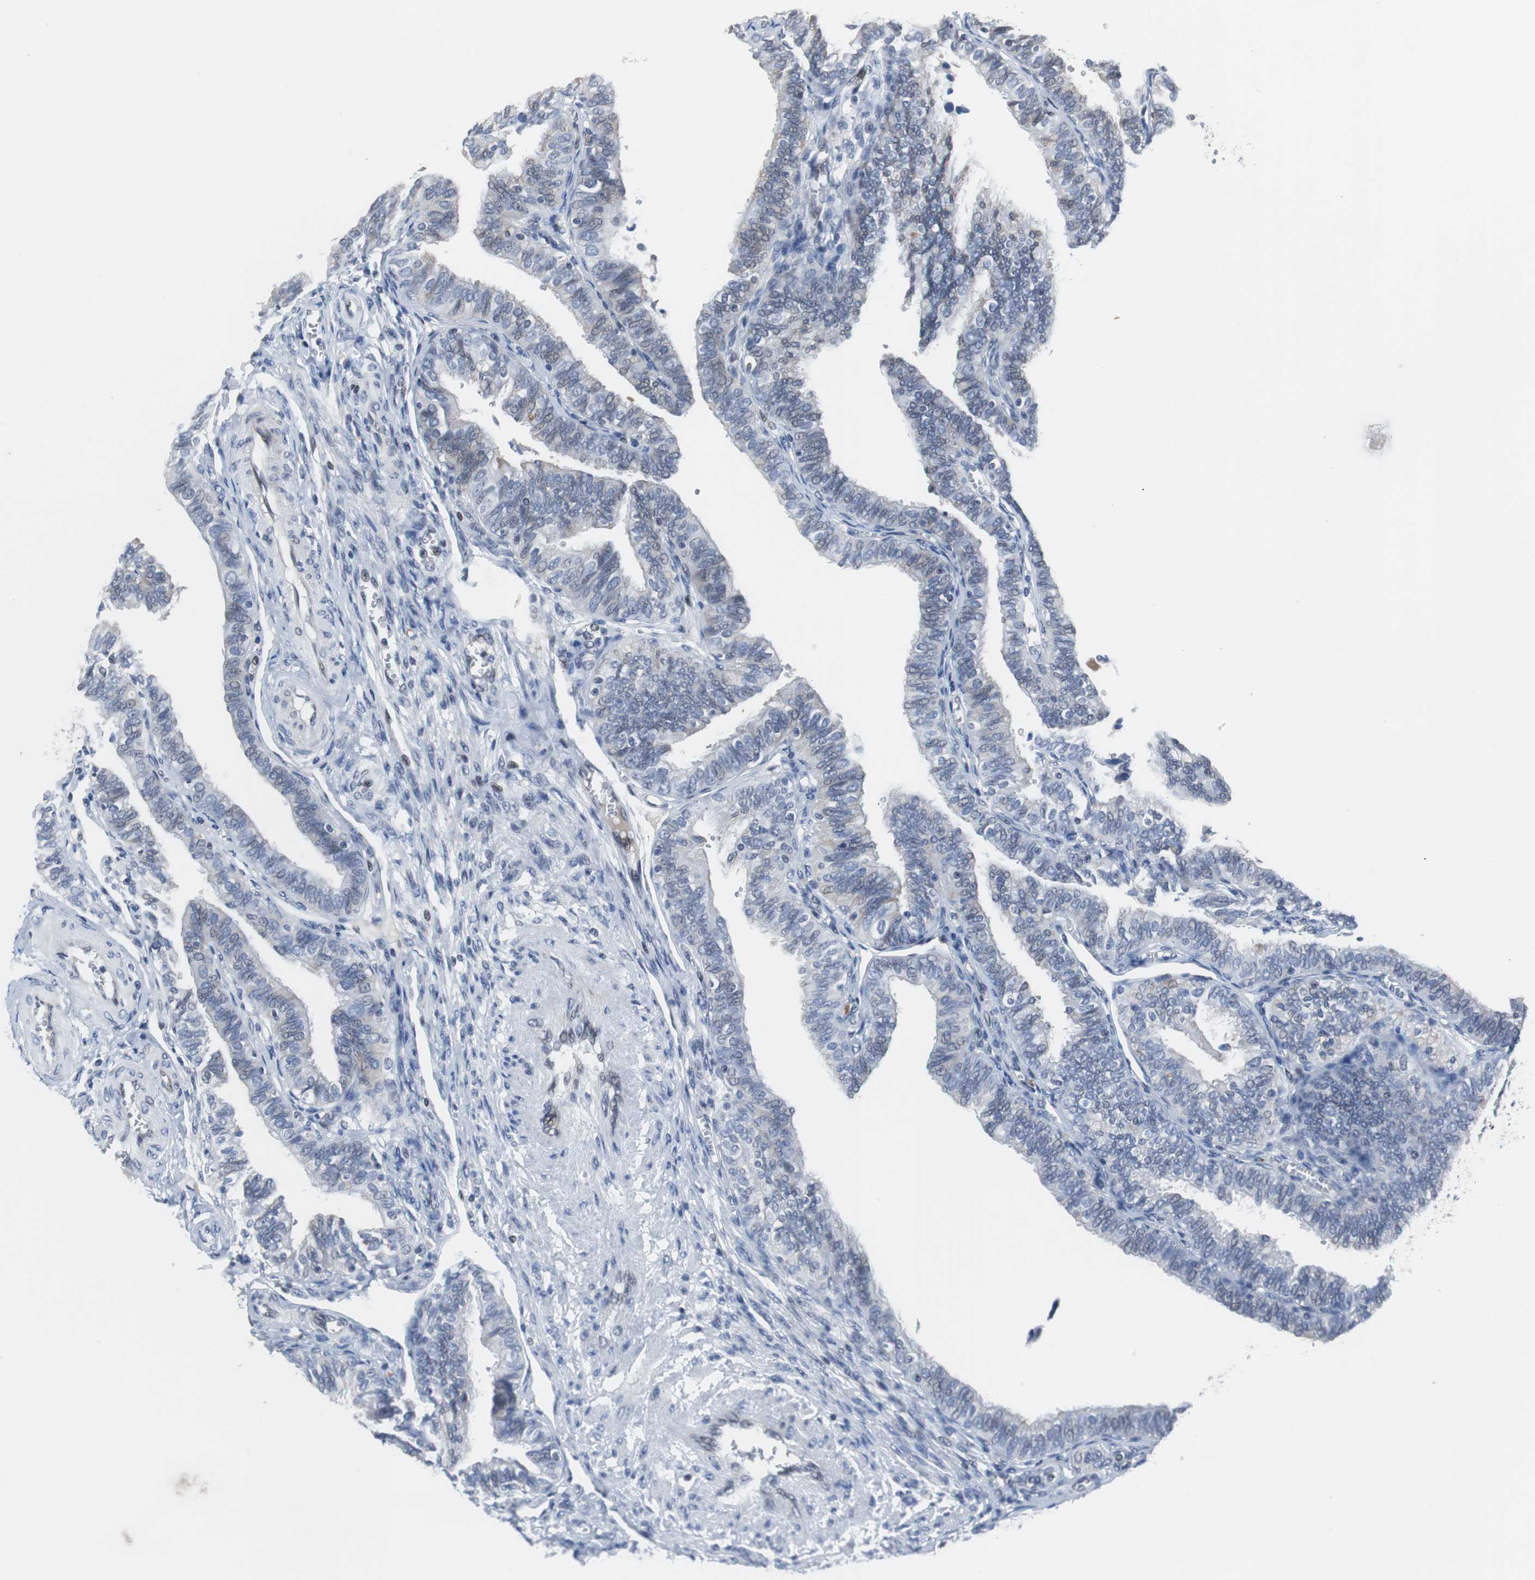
{"staining": {"intensity": "weak", "quantity": "<25%", "location": "cytoplasmic/membranous,nuclear"}, "tissue": "fallopian tube", "cell_type": "Glandular cells", "image_type": "normal", "snomed": [{"axis": "morphology", "description": "Normal tissue, NOS"}, {"axis": "topography", "description": "Fallopian tube"}], "caption": "Unremarkable fallopian tube was stained to show a protein in brown. There is no significant expression in glandular cells. (DAB immunohistochemistry (IHC), high magnification).", "gene": "TP63", "patient": {"sex": "female", "age": 46}}